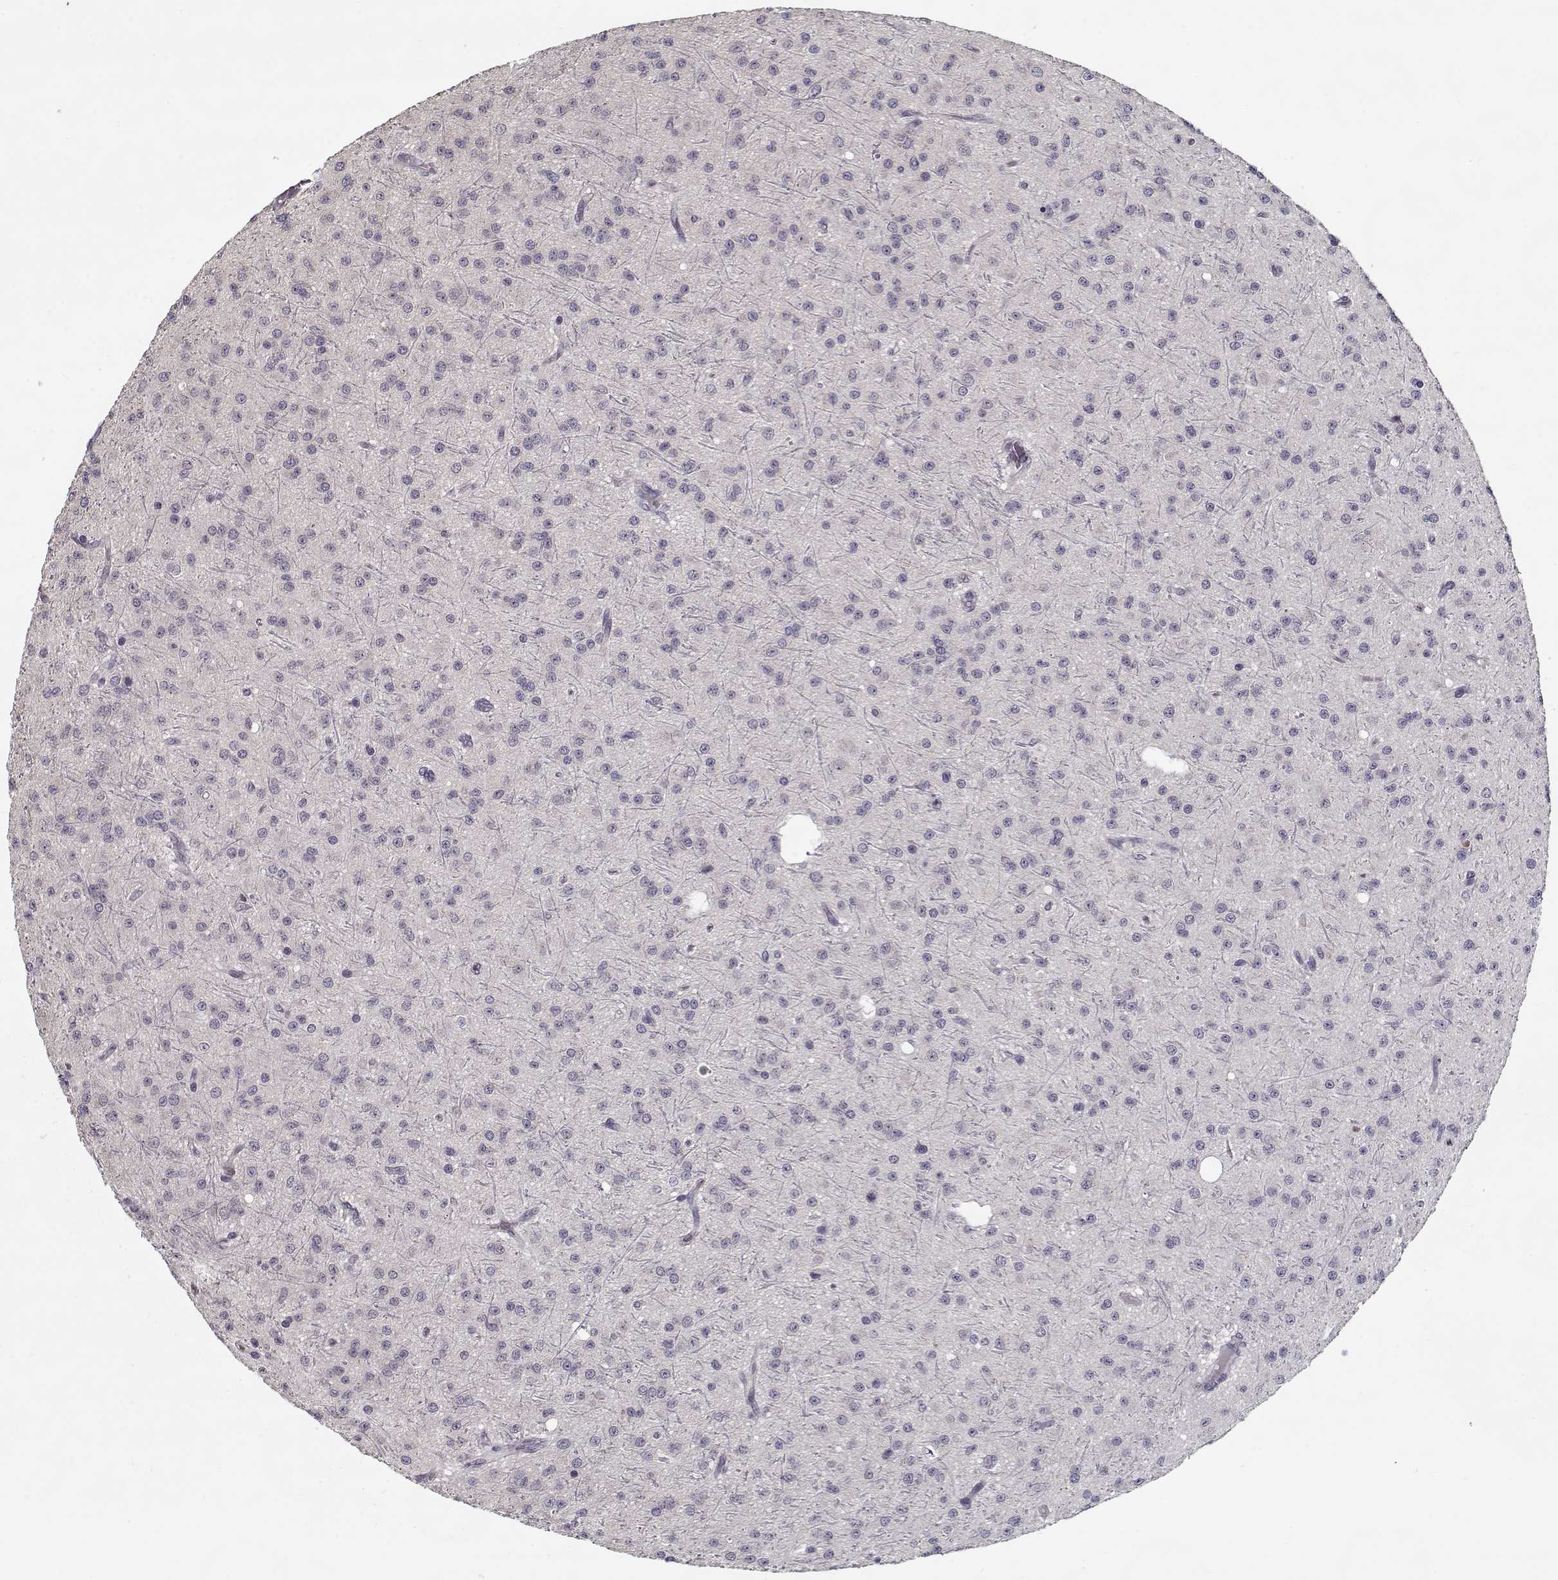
{"staining": {"intensity": "negative", "quantity": "none", "location": "none"}, "tissue": "glioma", "cell_type": "Tumor cells", "image_type": "cancer", "snomed": [{"axis": "morphology", "description": "Glioma, malignant, Low grade"}, {"axis": "topography", "description": "Brain"}], "caption": "DAB (3,3'-diaminobenzidine) immunohistochemical staining of human glioma reveals no significant expression in tumor cells.", "gene": "TESPA1", "patient": {"sex": "male", "age": 27}}